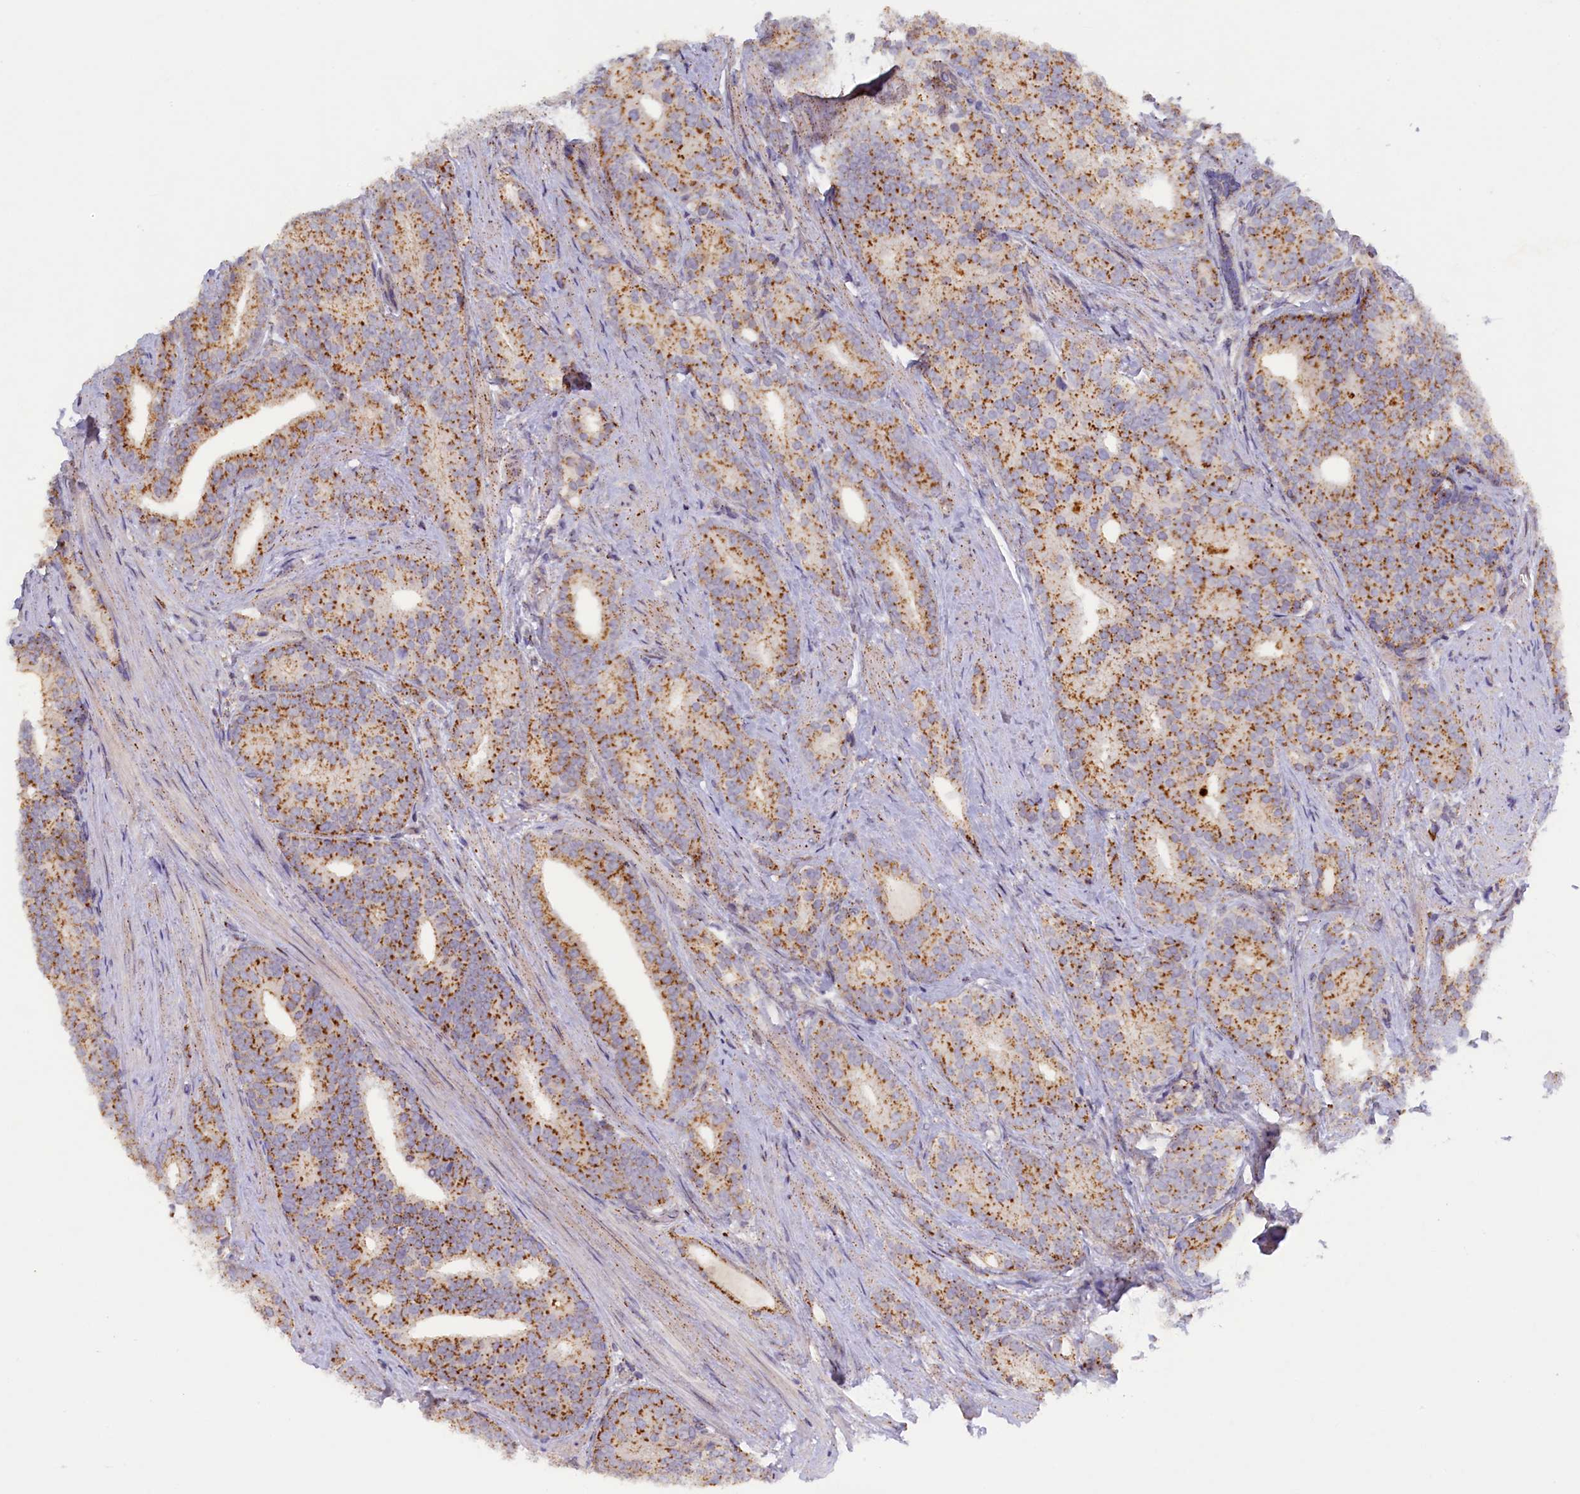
{"staining": {"intensity": "strong", "quantity": ">75%", "location": "cytoplasmic/membranous"}, "tissue": "prostate cancer", "cell_type": "Tumor cells", "image_type": "cancer", "snomed": [{"axis": "morphology", "description": "Adenocarcinoma, Low grade"}, {"axis": "topography", "description": "Prostate"}], "caption": "Protein staining of low-grade adenocarcinoma (prostate) tissue exhibits strong cytoplasmic/membranous staining in about >75% of tumor cells. The staining was performed using DAB, with brown indicating positive protein expression. Nuclei are stained blue with hematoxylin.", "gene": "HYKK", "patient": {"sex": "male", "age": 71}}